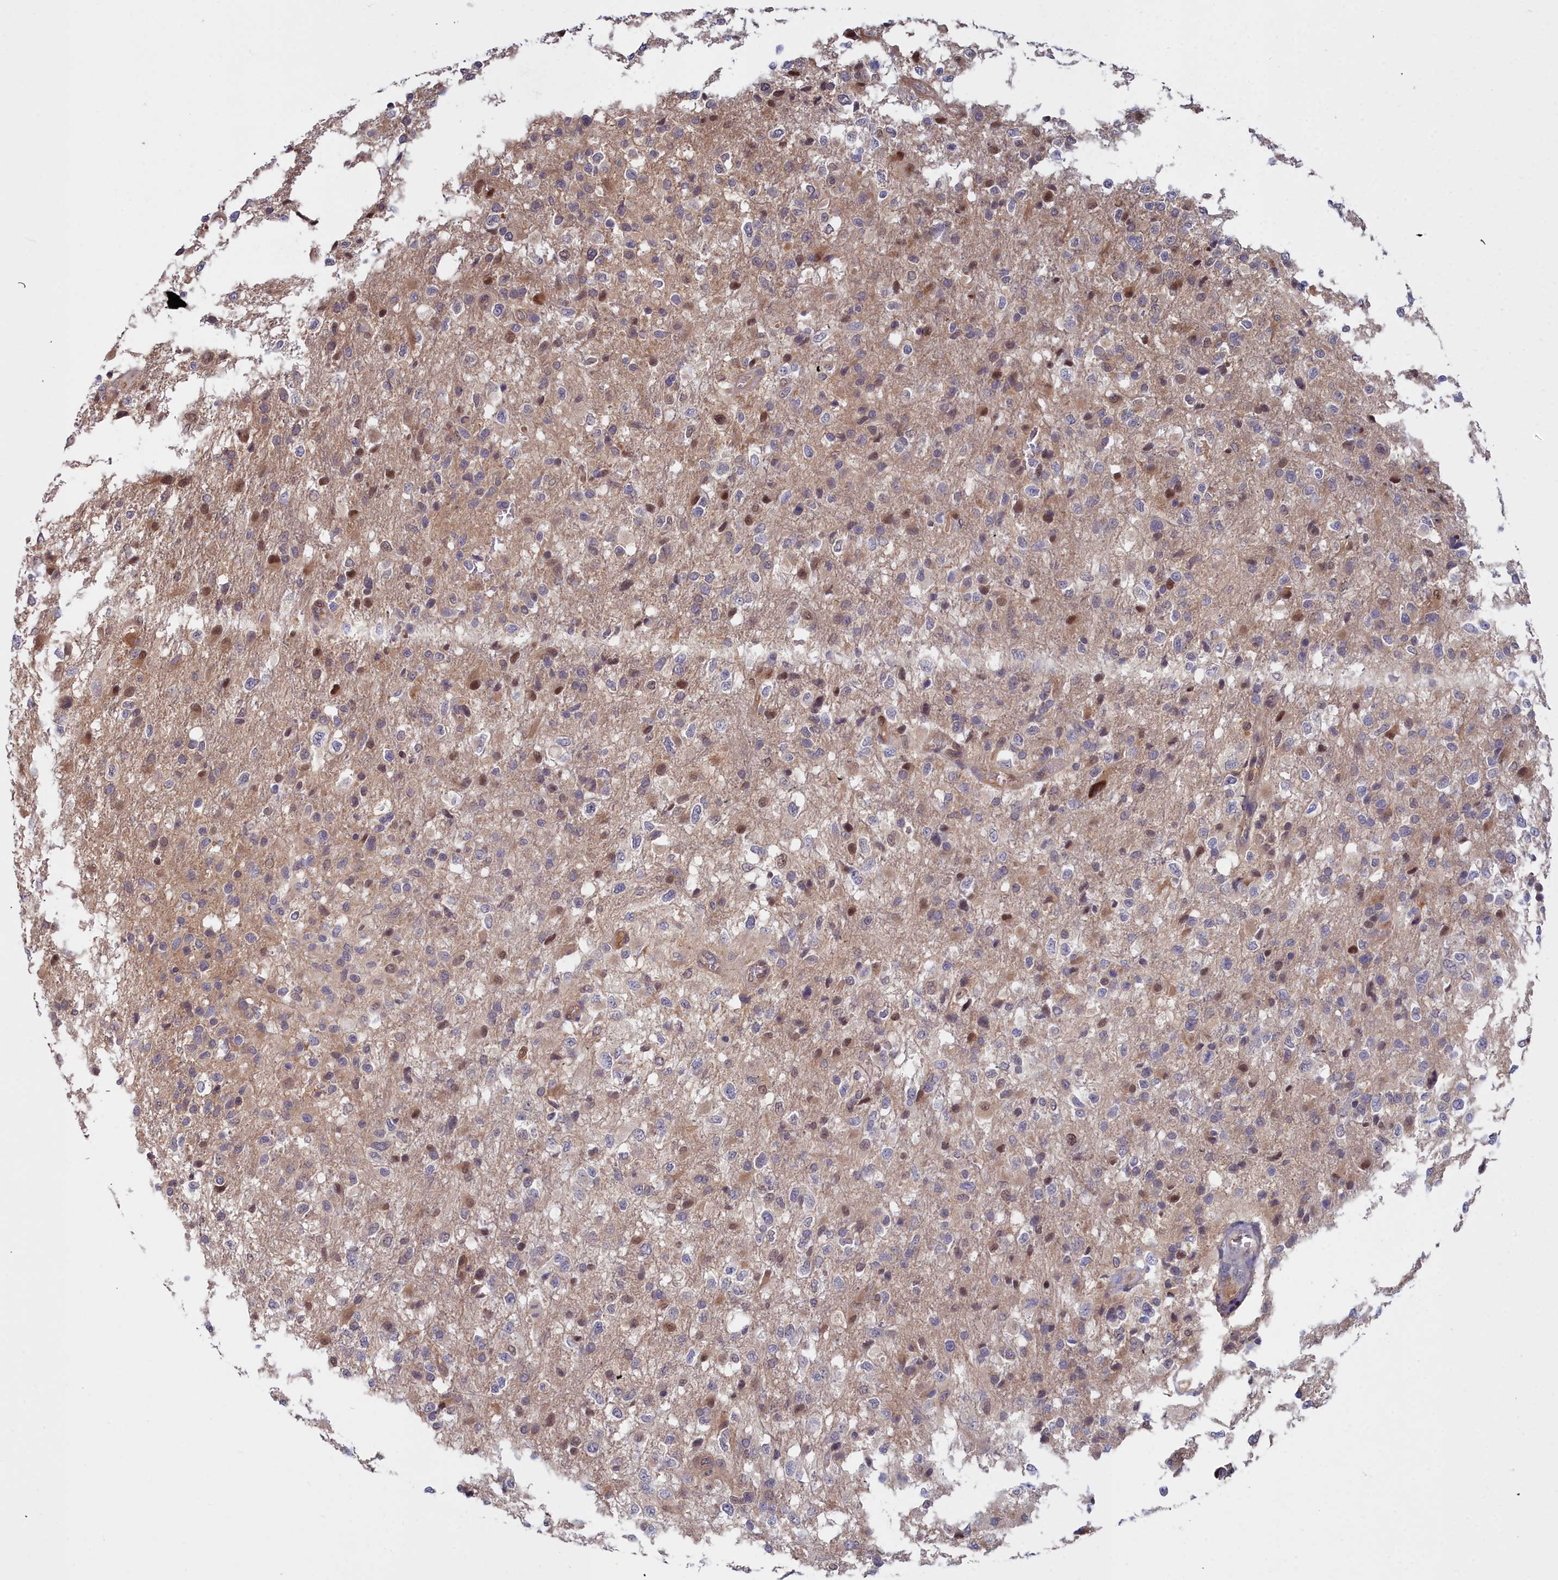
{"staining": {"intensity": "weak", "quantity": "25%-75%", "location": "cytoplasmic/membranous,nuclear"}, "tissue": "glioma", "cell_type": "Tumor cells", "image_type": "cancer", "snomed": [{"axis": "morphology", "description": "Glioma, malignant, High grade"}, {"axis": "topography", "description": "Brain"}], "caption": "Immunohistochemistry (IHC) micrograph of neoplastic tissue: human malignant glioma (high-grade) stained using immunohistochemistry displays low levels of weak protein expression localized specifically in the cytoplasmic/membranous and nuclear of tumor cells, appearing as a cytoplasmic/membranous and nuclear brown color.", "gene": "GFRA2", "patient": {"sex": "female", "age": 74}}